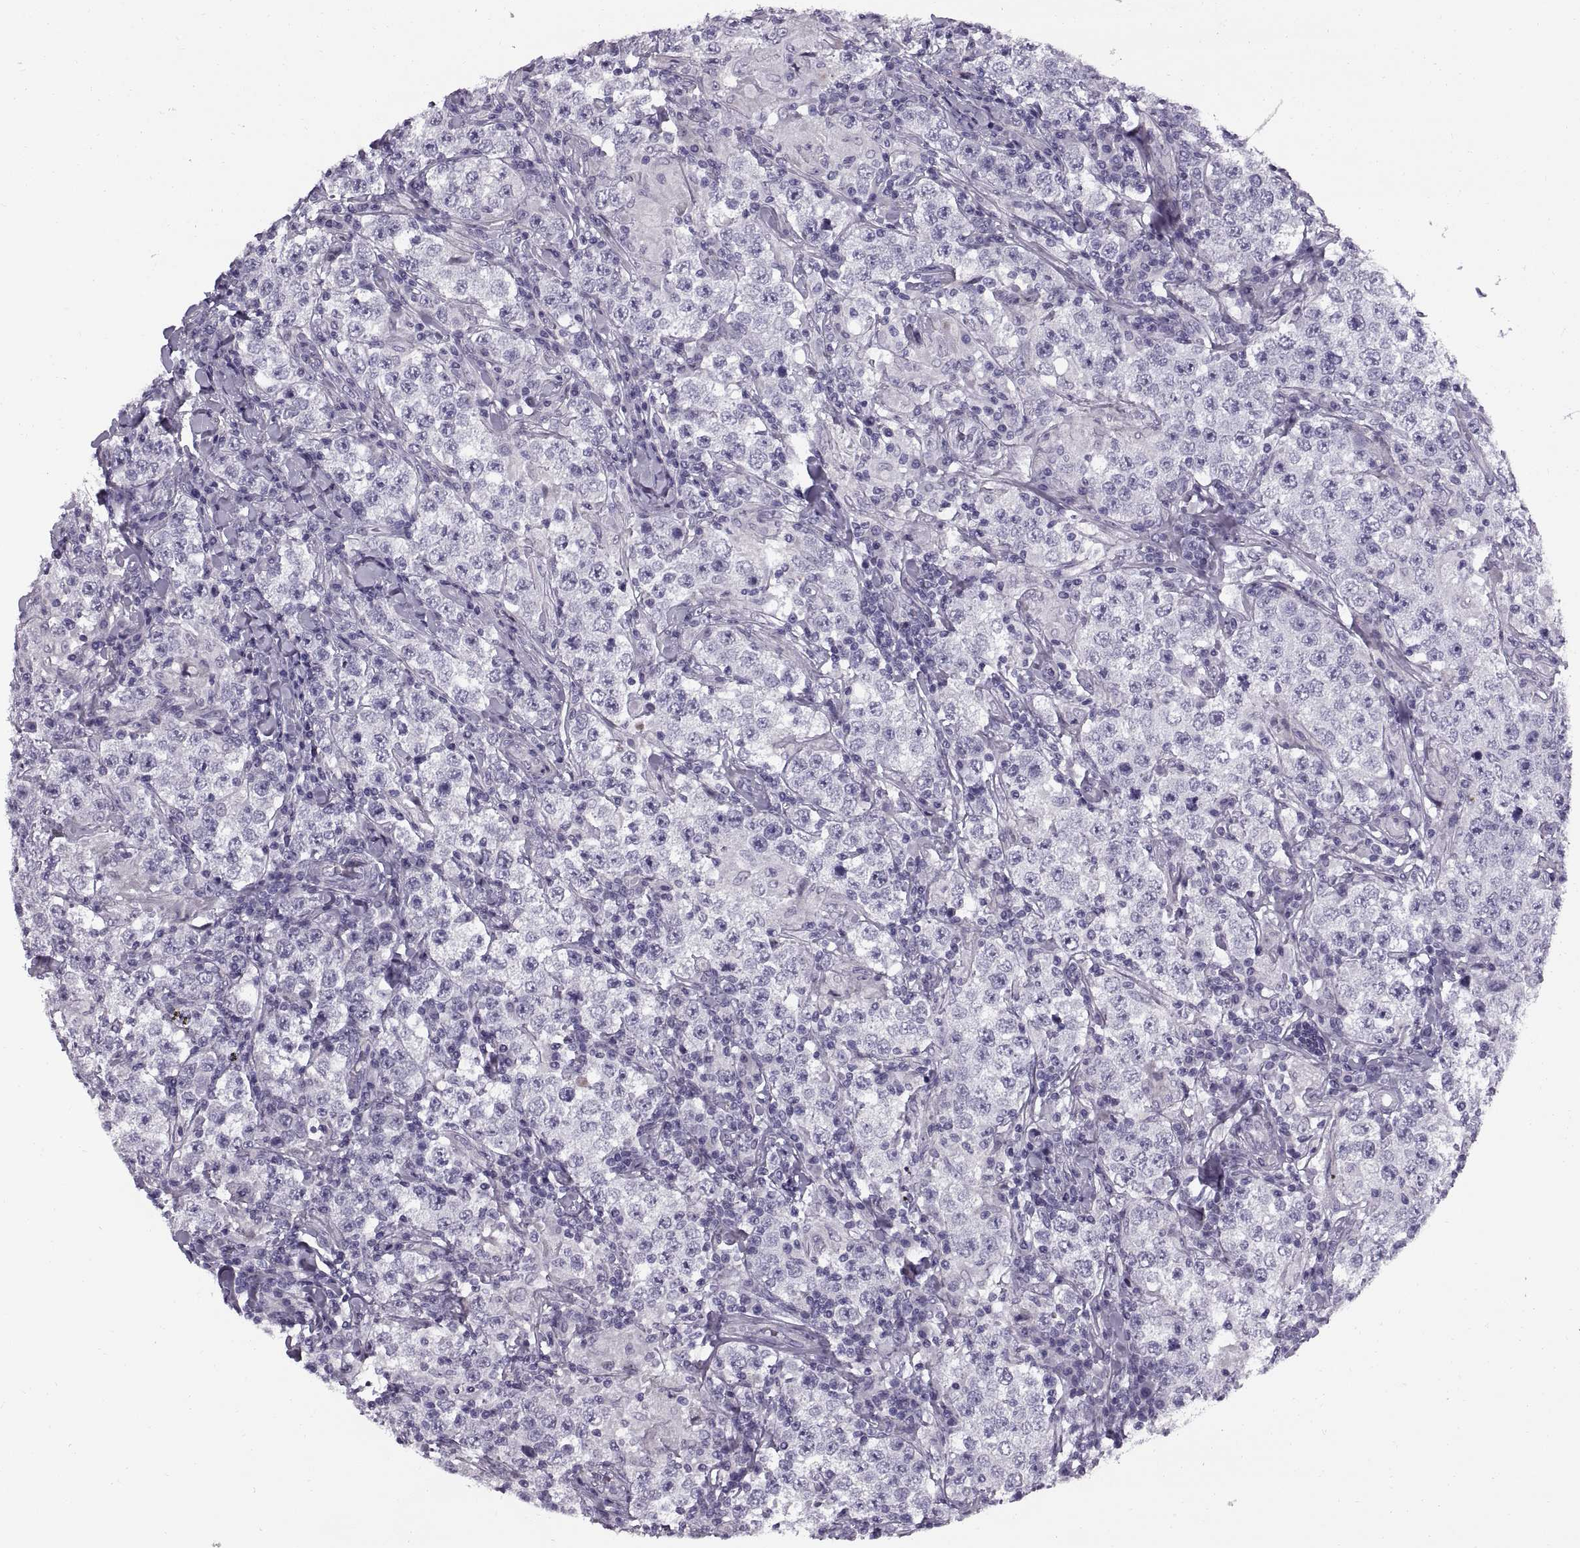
{"staining": {"intensity": "negative", "quantity": "none", "location": "none"}, "tissue": "testis cancer", "cell_type": "Tumor cells", "image_type": "cancer", "snomed": [{"axis": "morphology", "description": "Seminoma, NOS"}, {"axis": "morphology", "description": "Carcinoma, Embryonal, NOS"}, {"axis": "topography", "description": "Testis"}], "caption": "Immunohistochemical staining of human testis cancer shows no significant positivity in tumor cells.", "gene": "CALCR", "patient": {"sex": "male", "age": 41}}